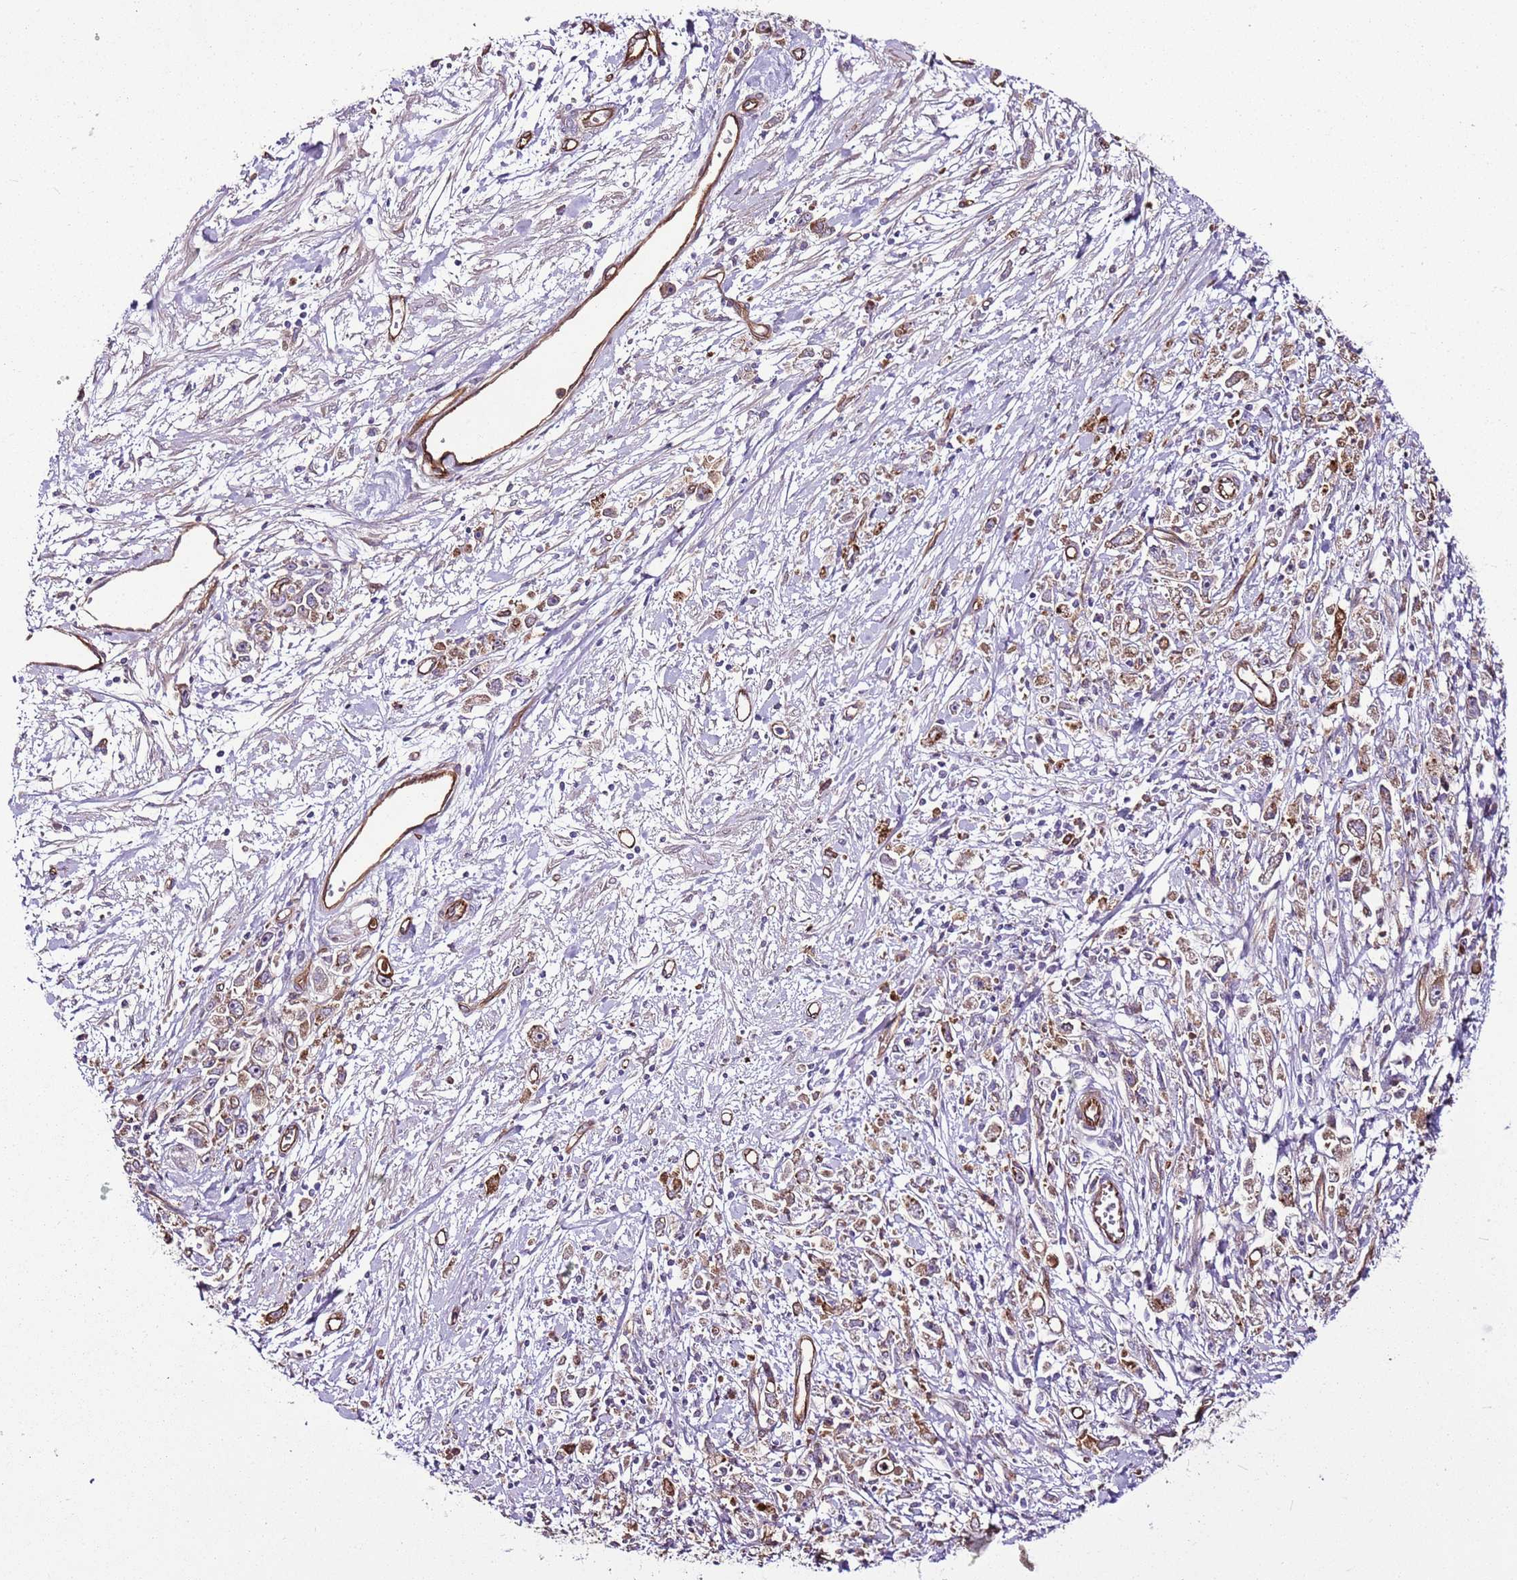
{"staining": {"intensity": "weak", "quantity": ">75%", "location": "cytoplasmic/membranous"}, "tissue": "stomach cancer", "cell_type": "Tumor cells", "image_type": "cancer", "snomed": [{"axis": "morphology", "description": "Adenocarcinoma, NOS"}, {"axis": "topography", "description": "Stomach"}], "caption": "A micrograph of human stomach cancer stained for a protein shows weak cytoplasmic/membranous brown staining in tumor cells.", "gene": "ZNF827", "patient": {"sex": "female", "age": 59}}